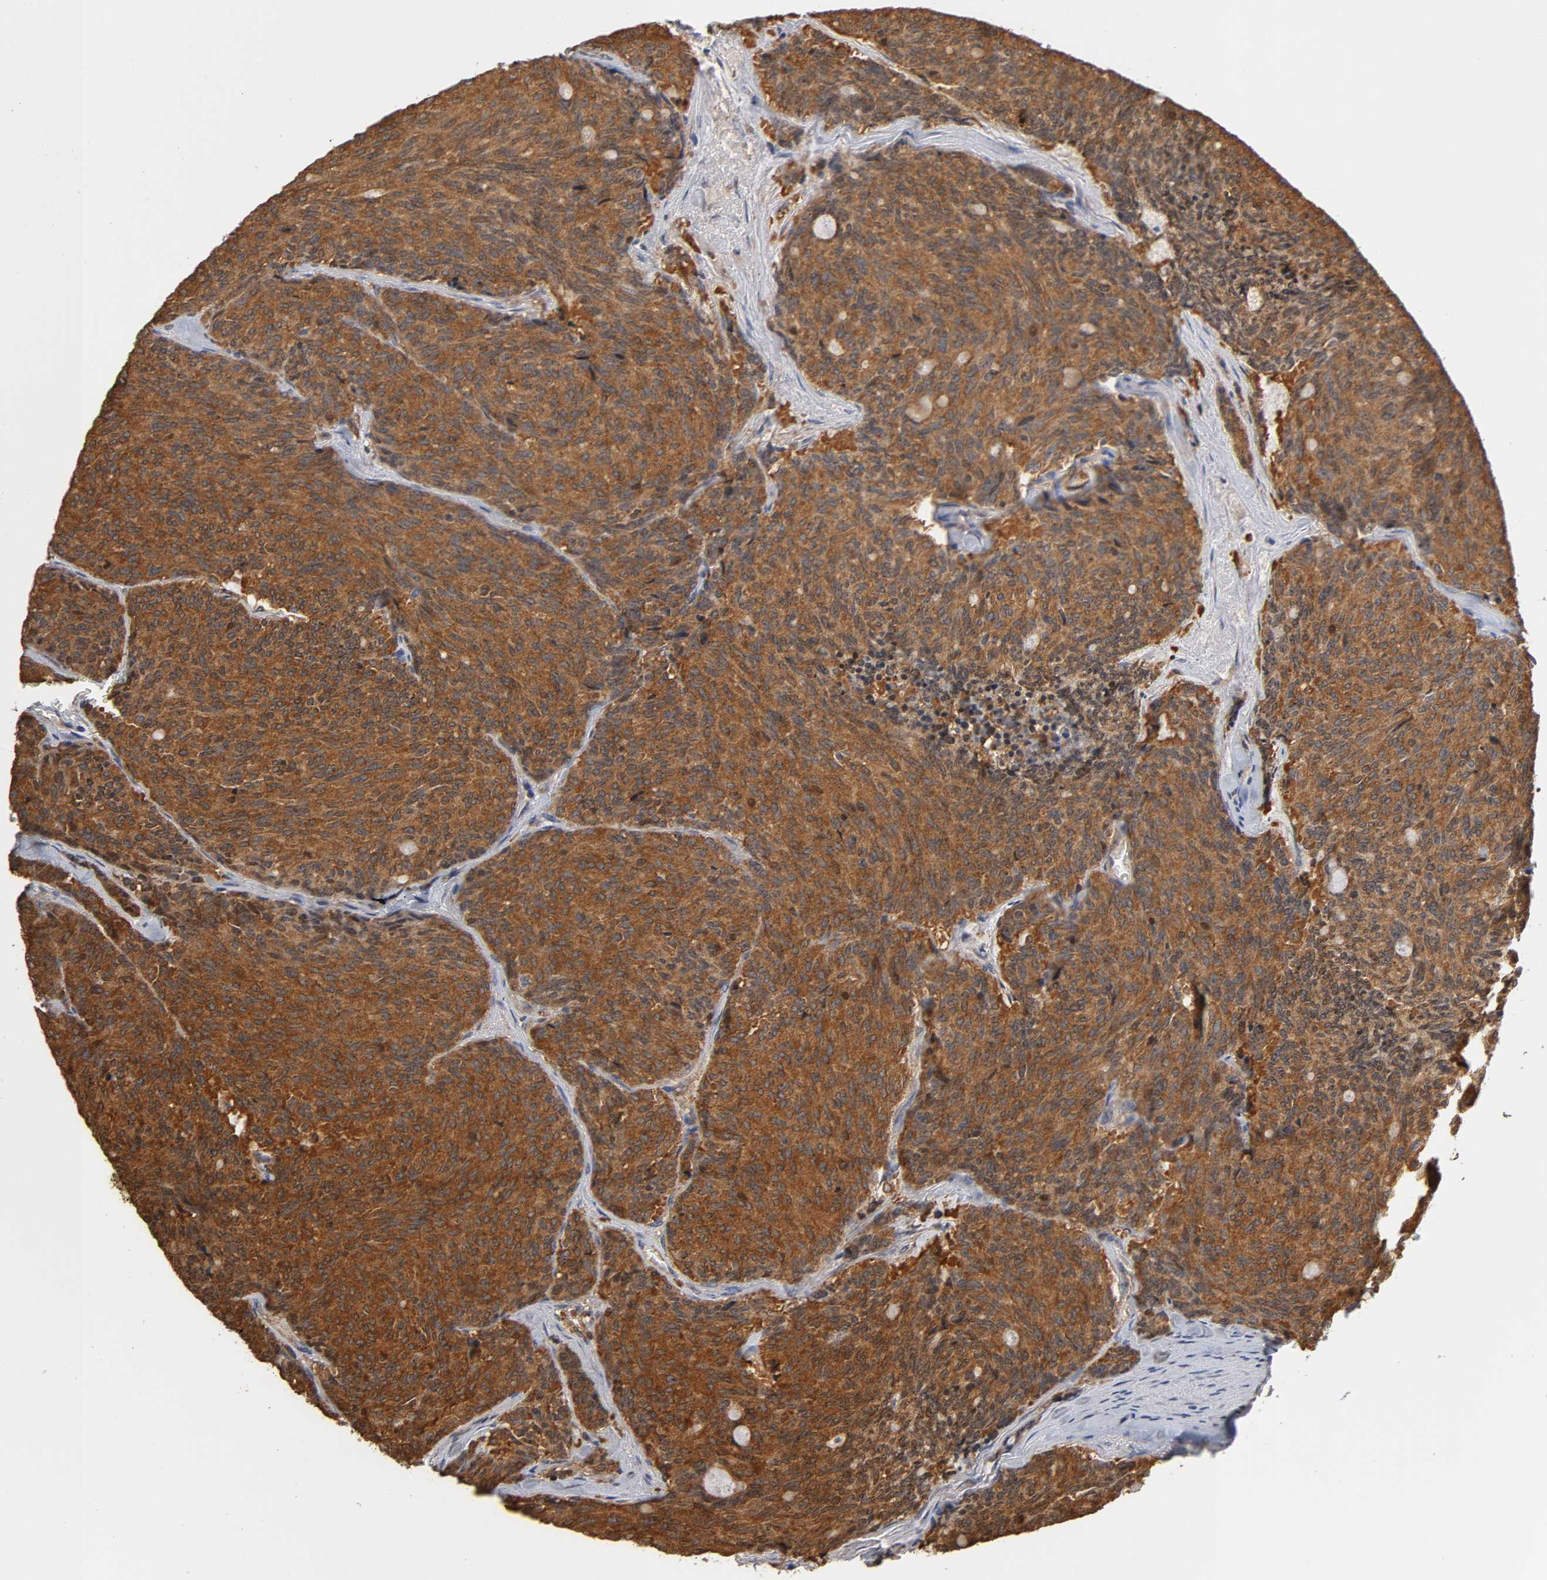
{"staining": {"intensity": "strong", "quantity": ">75%", "location": "cytoplasmic/membranous"}, "tissue": "carcinoid", "cell_type": "Tumor cells", "image_type": "cancer", "snomed": [{"axis": "morphology", "description": "Carcinoid, malignant, NOS"}, {"axis": "topography", "description": "Pancreas"}], "caption": "Carcinoid stained with a brown dye exhibits strong cytoplasmic/membranous positive expression in about >75% of tumor cells.", "gene": "PAFAH1B1", "patient": {"sex": "female", "age": 54}}